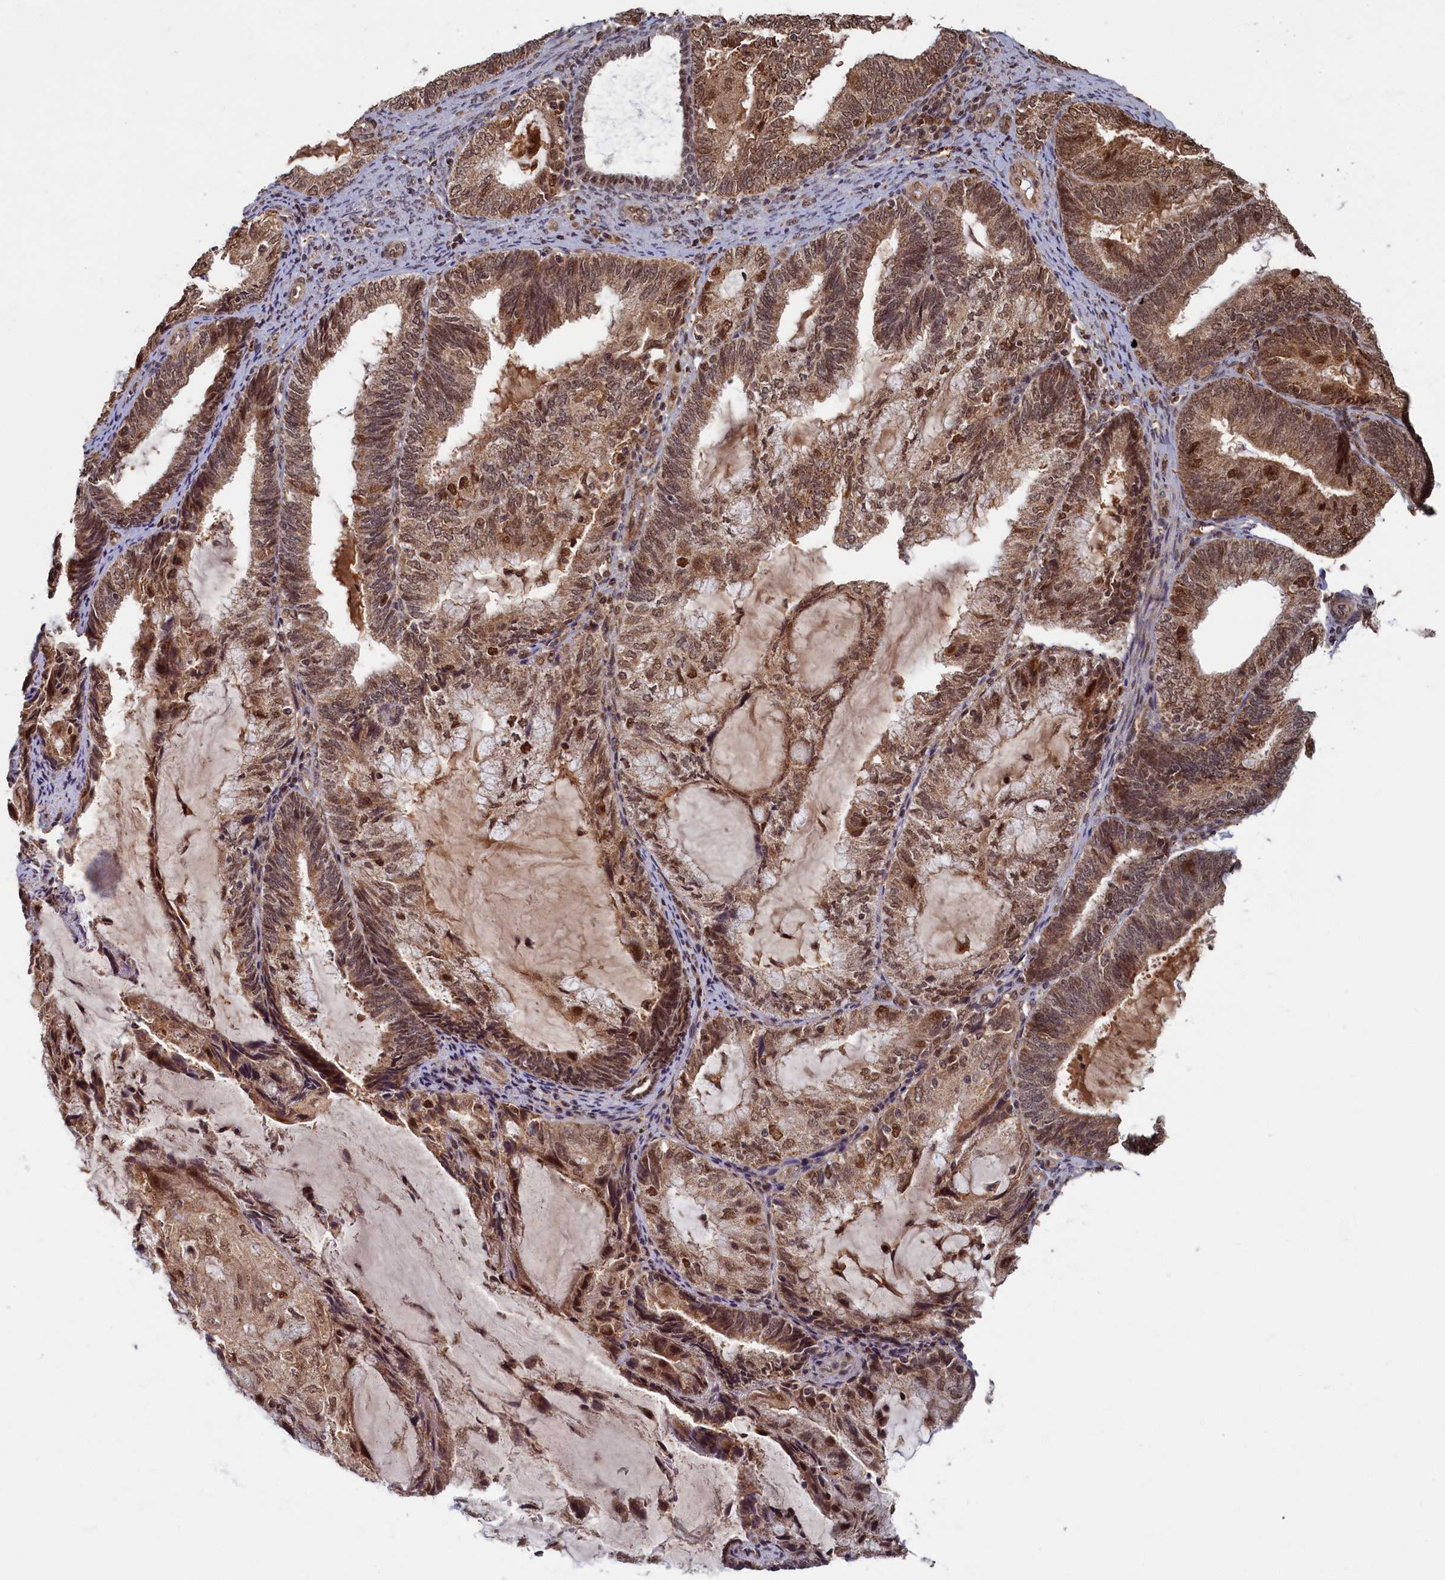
{"staining": {"intensity": "moderate", "quantity": ">75%", "location": "cytoplasmic/membranous,nuclear"}, "tissue": "endometrial cancer", "cell_type": "Tumor cells", "image_type": "cancer", "snomed": [{"axis": "morphology", "description": "Adenocarcinoma, NOS"}, {"axis": "topography", "description": "Endometrium"}], "caption": "DAB (3,3'-diaminobenzidine) immunohistochemical staining of endometrial cancer (adenocarcinoma) reveals moderate cytoplasmic/membranous and nuclear protein positivity in about >75% of tumor cells. The staining is performed using DAB (3,3'-diaminobenzidine) brown chromogen to label protein expression. The nuclei are counter-stained blue using hematoxylin.", "gene": "BRCA1", "patient": {"sex": "female", "age": 81}}